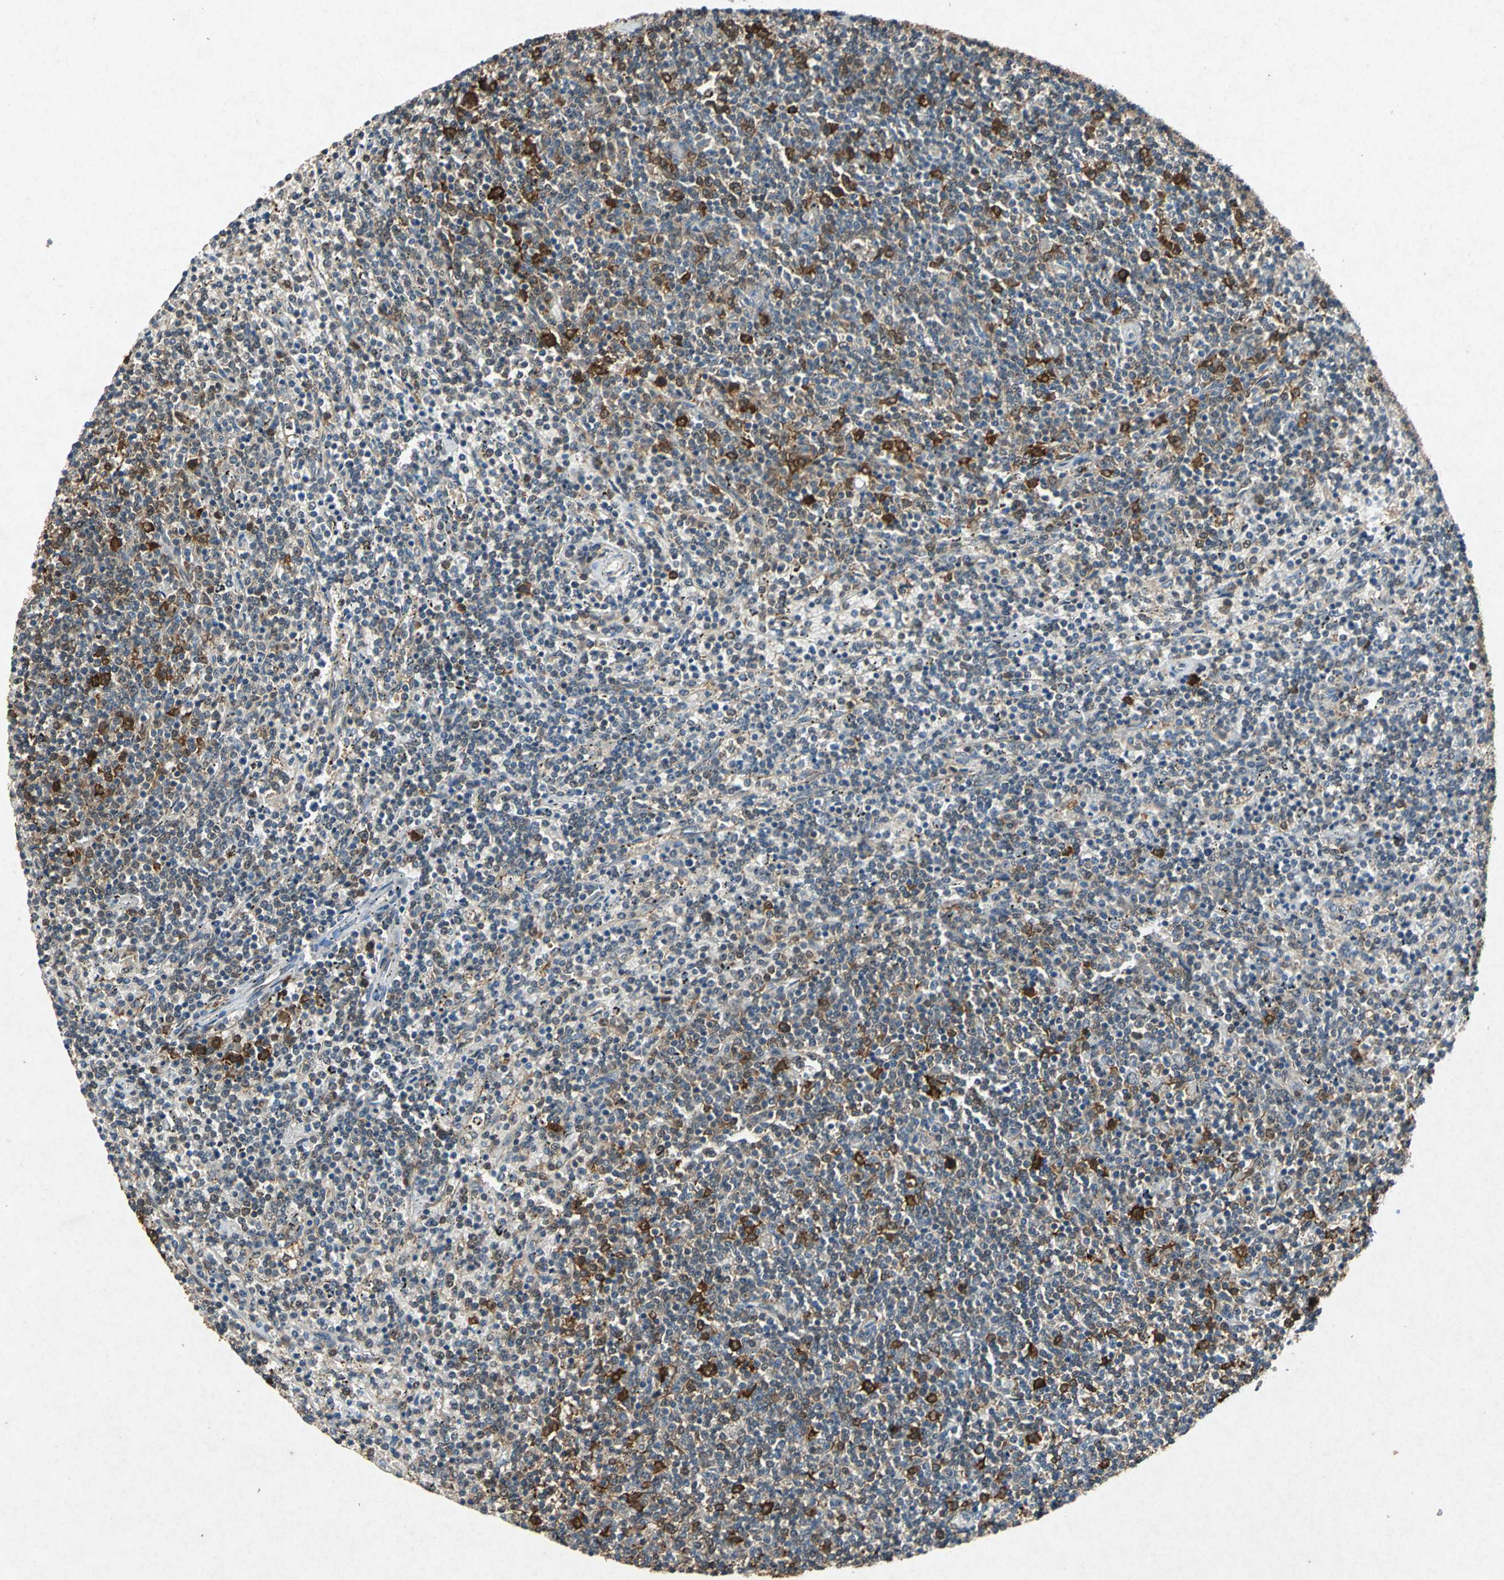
{"staining": {"intensity": "moderate", "quantity": ">75%", "location": "cytoplasmic/membranous"}, "tissue": "lymphoma", "cell_type": "Tumor cells", "image_type": "cancer", "snomed": [{"axis": "morphology", "description": "Malignant lymphoma, non-Hodgkin's type, Low grade"}, {"axis": "topography", "description": "Spleen"}], "caption": "Immunohistochemistry histopathology image of low-grade malignant lymphoma, non-Hodgkin's type stained for a protein (brown), which shows medium levels of moderate cytoplasmic/membranous staining in about >75% of tumor cells.", "gene": "HSP90AB1", "patient": {"sex": "female", "age": 50}}